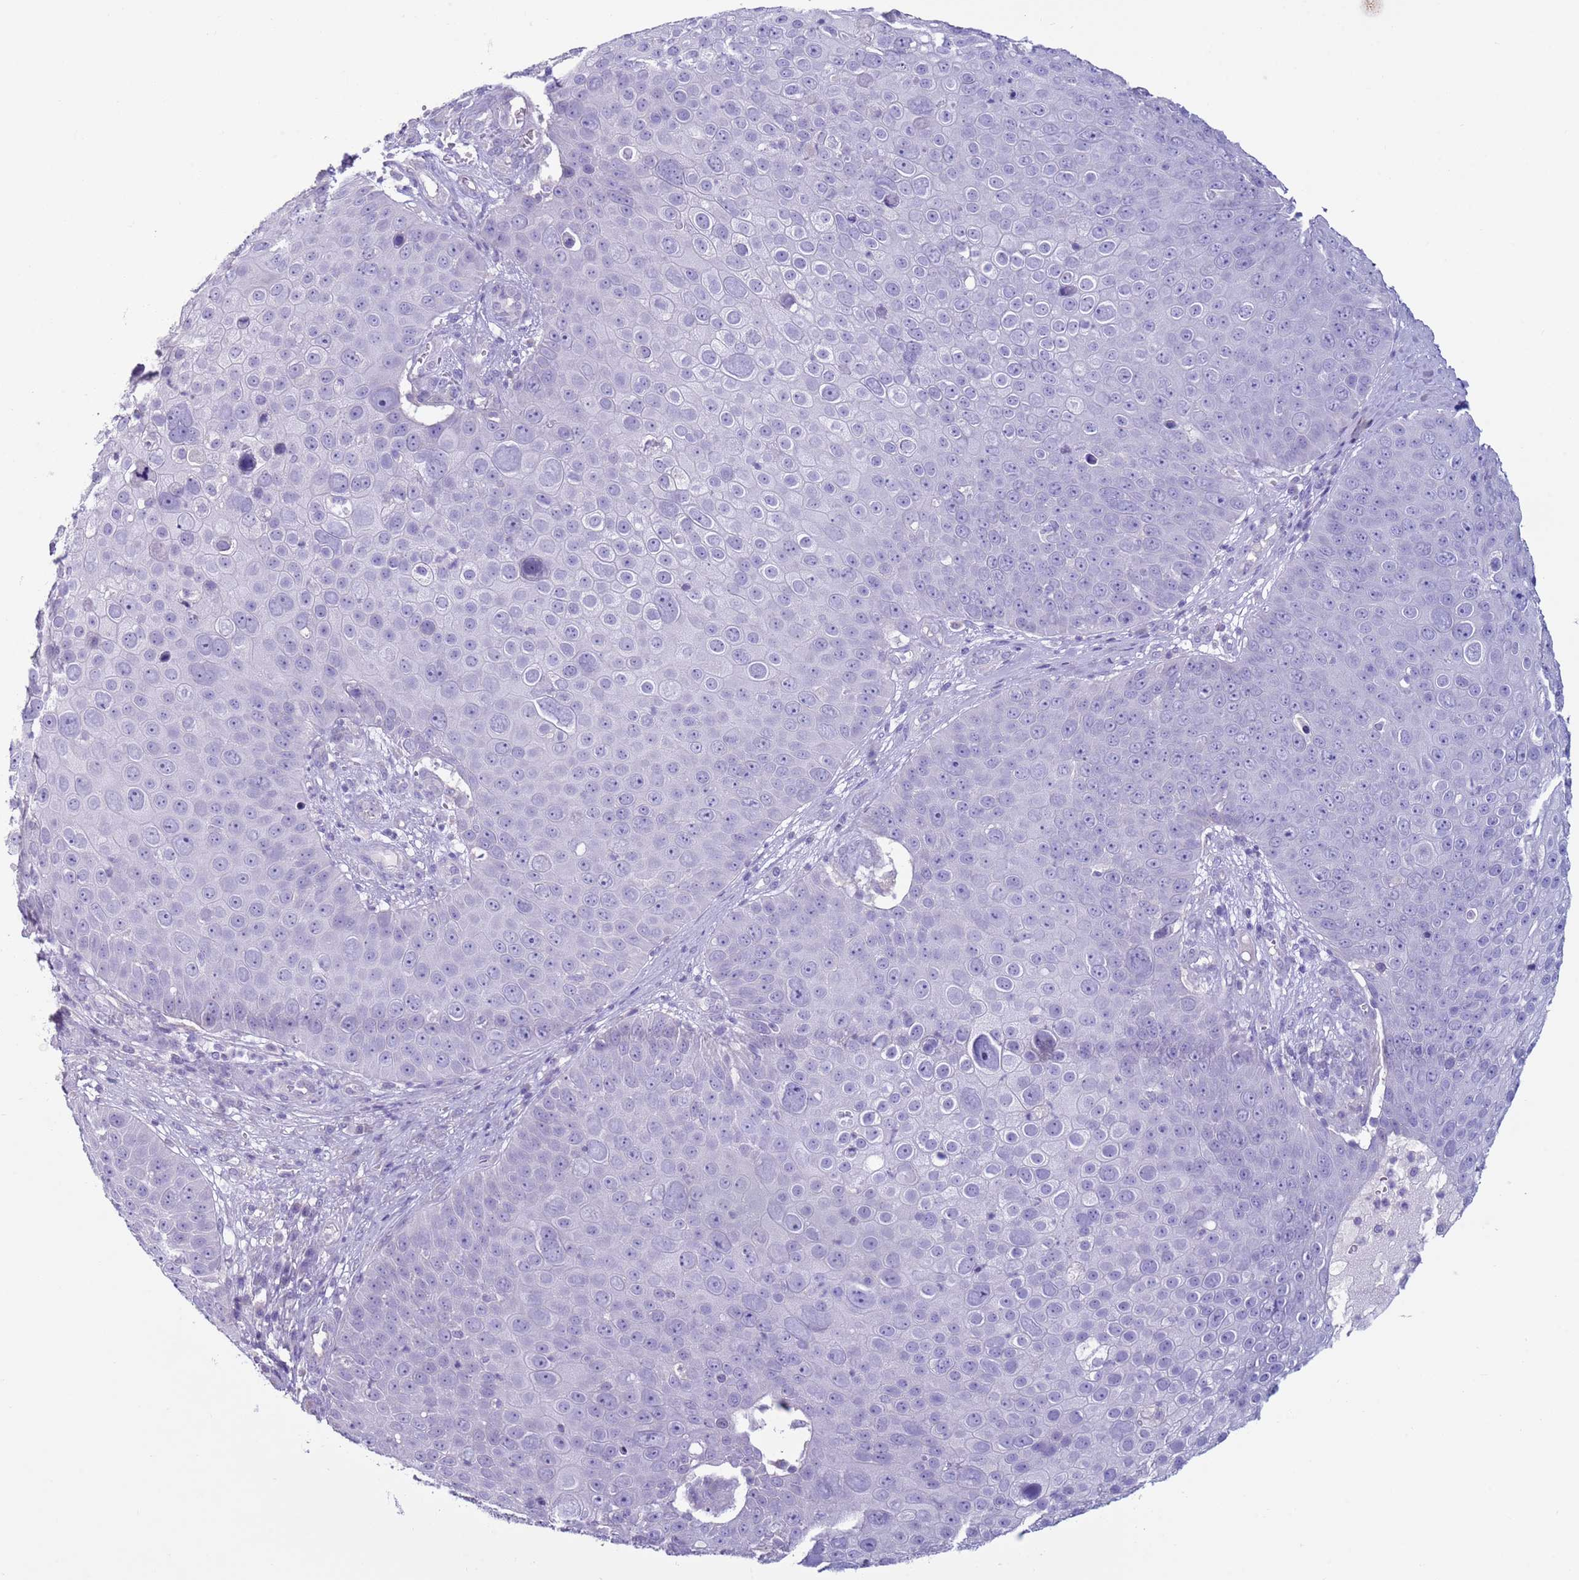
{"staining": {"intensity": "negative", "quantity": "none", "location": "none"}, "tissue": "skin cancer", "cell_type": "Tumor cells", "image_type": "cancer", "snomed": [{"axis": "morphology", "description": "Squamous cell carcinoma, NOS"}, {"axis": "topography", "description": "Skin"}], "caption": "Image shows no protein expression in tumor cells of skin cancer (squamous cell carcinoma) tissue.", "gene": "NPAP1", "patient": {"sex": "male", "age": 71}}